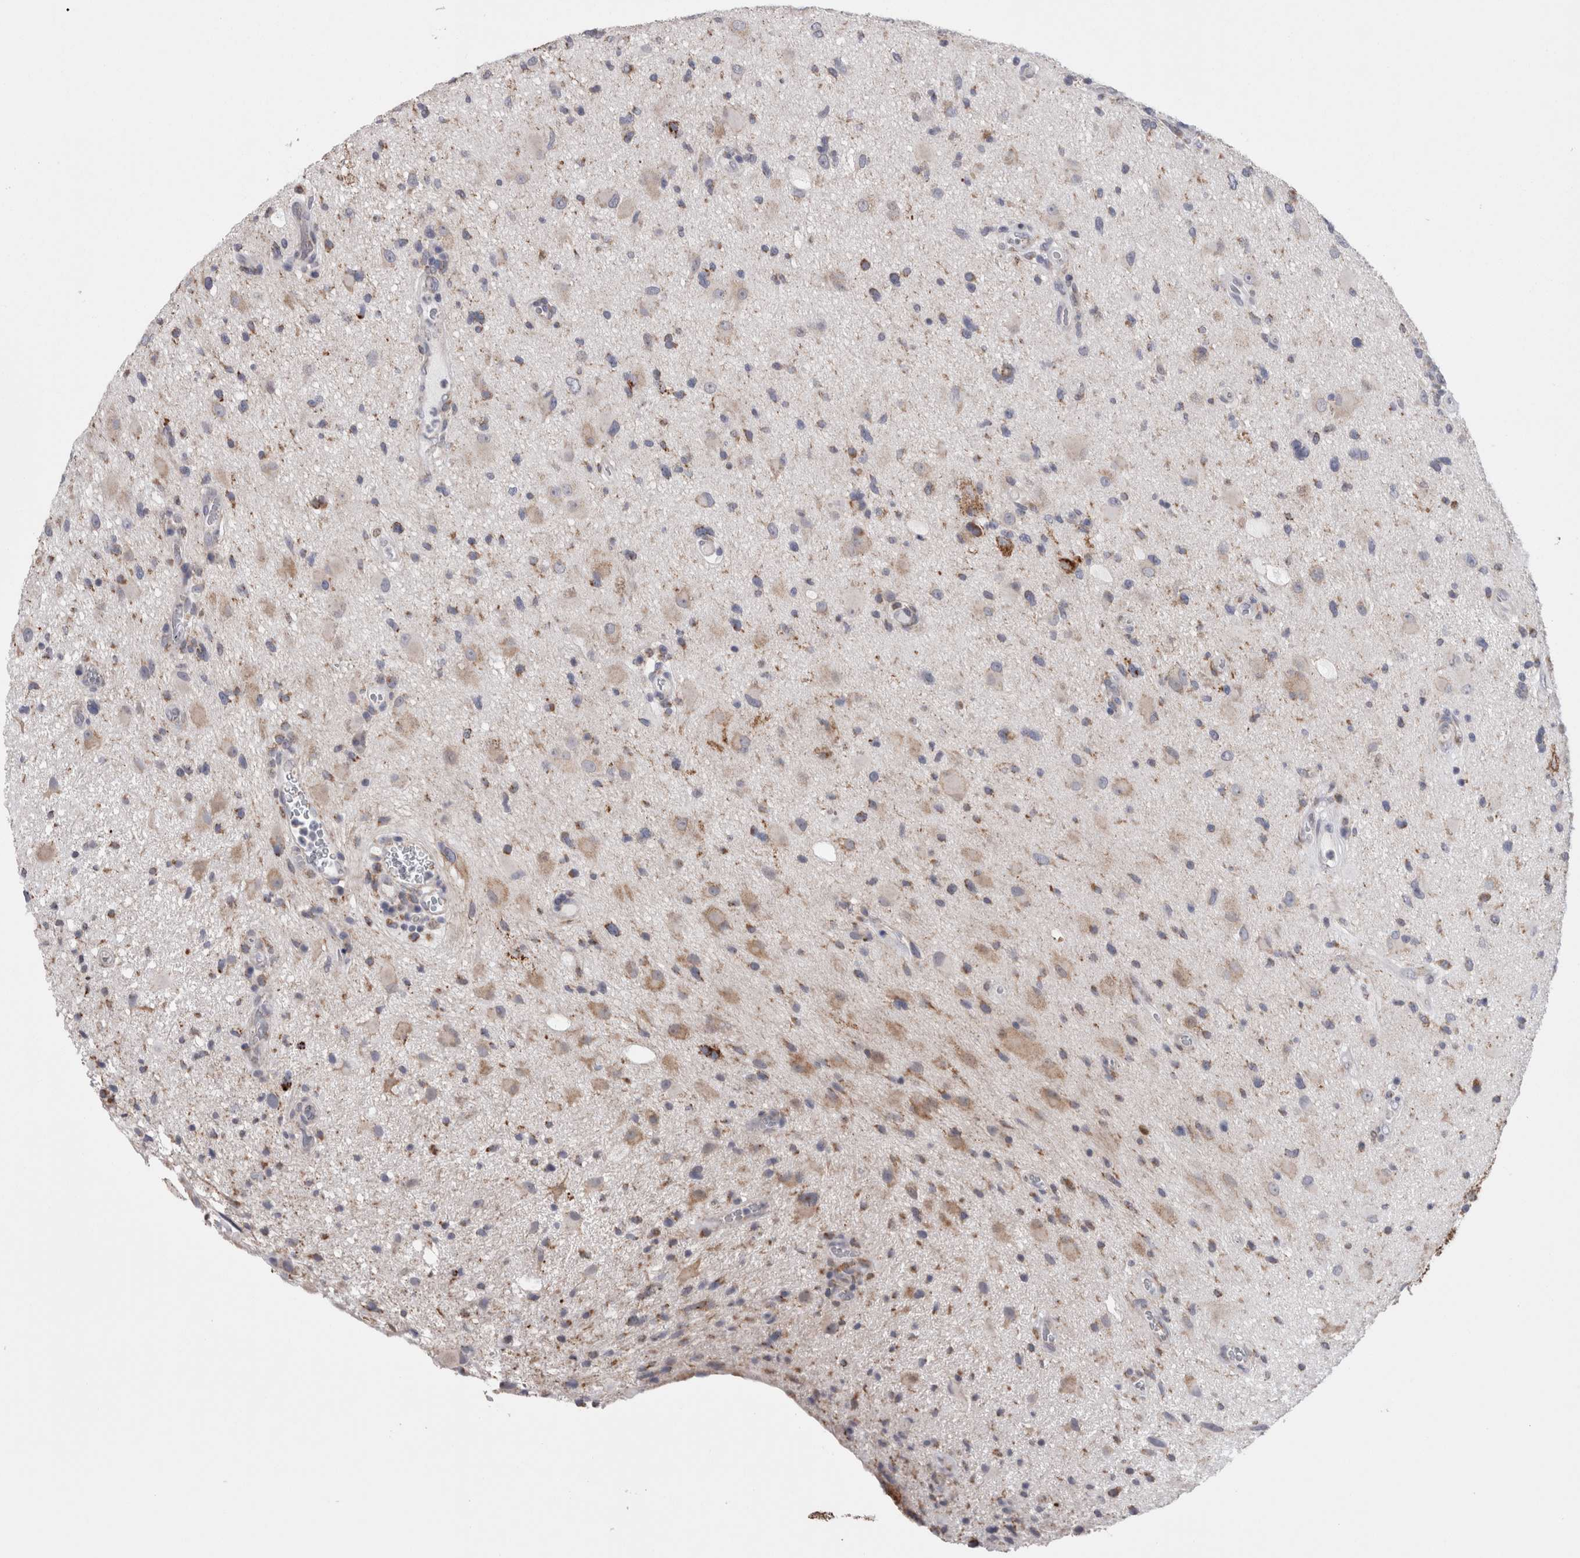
{"staining": {"intensity": "moderate", "quantity": "<25%", "location": "cytoplasmic/membranous"}, "tissue": "glioma", "cell_type": "Tumor cells", "image_type": "cancer", "snomed": [{"axis": "morphology", "description": "Glioma, malignant, High grade"}, {"axis": "topography", "description": "Brain"}], "caption": "Immunohistochemical staining of malignant glioma (high-grade) shows low levels of moderate cytoplasmic/membranous protein staining in about <25% of tumor cells. (DAB (3,3'-diaminobenzidine) IHC with brightfield microscopy, high magnification).", "gene": "GDAP1", "patient": {"sex": "male", "age": 33}}